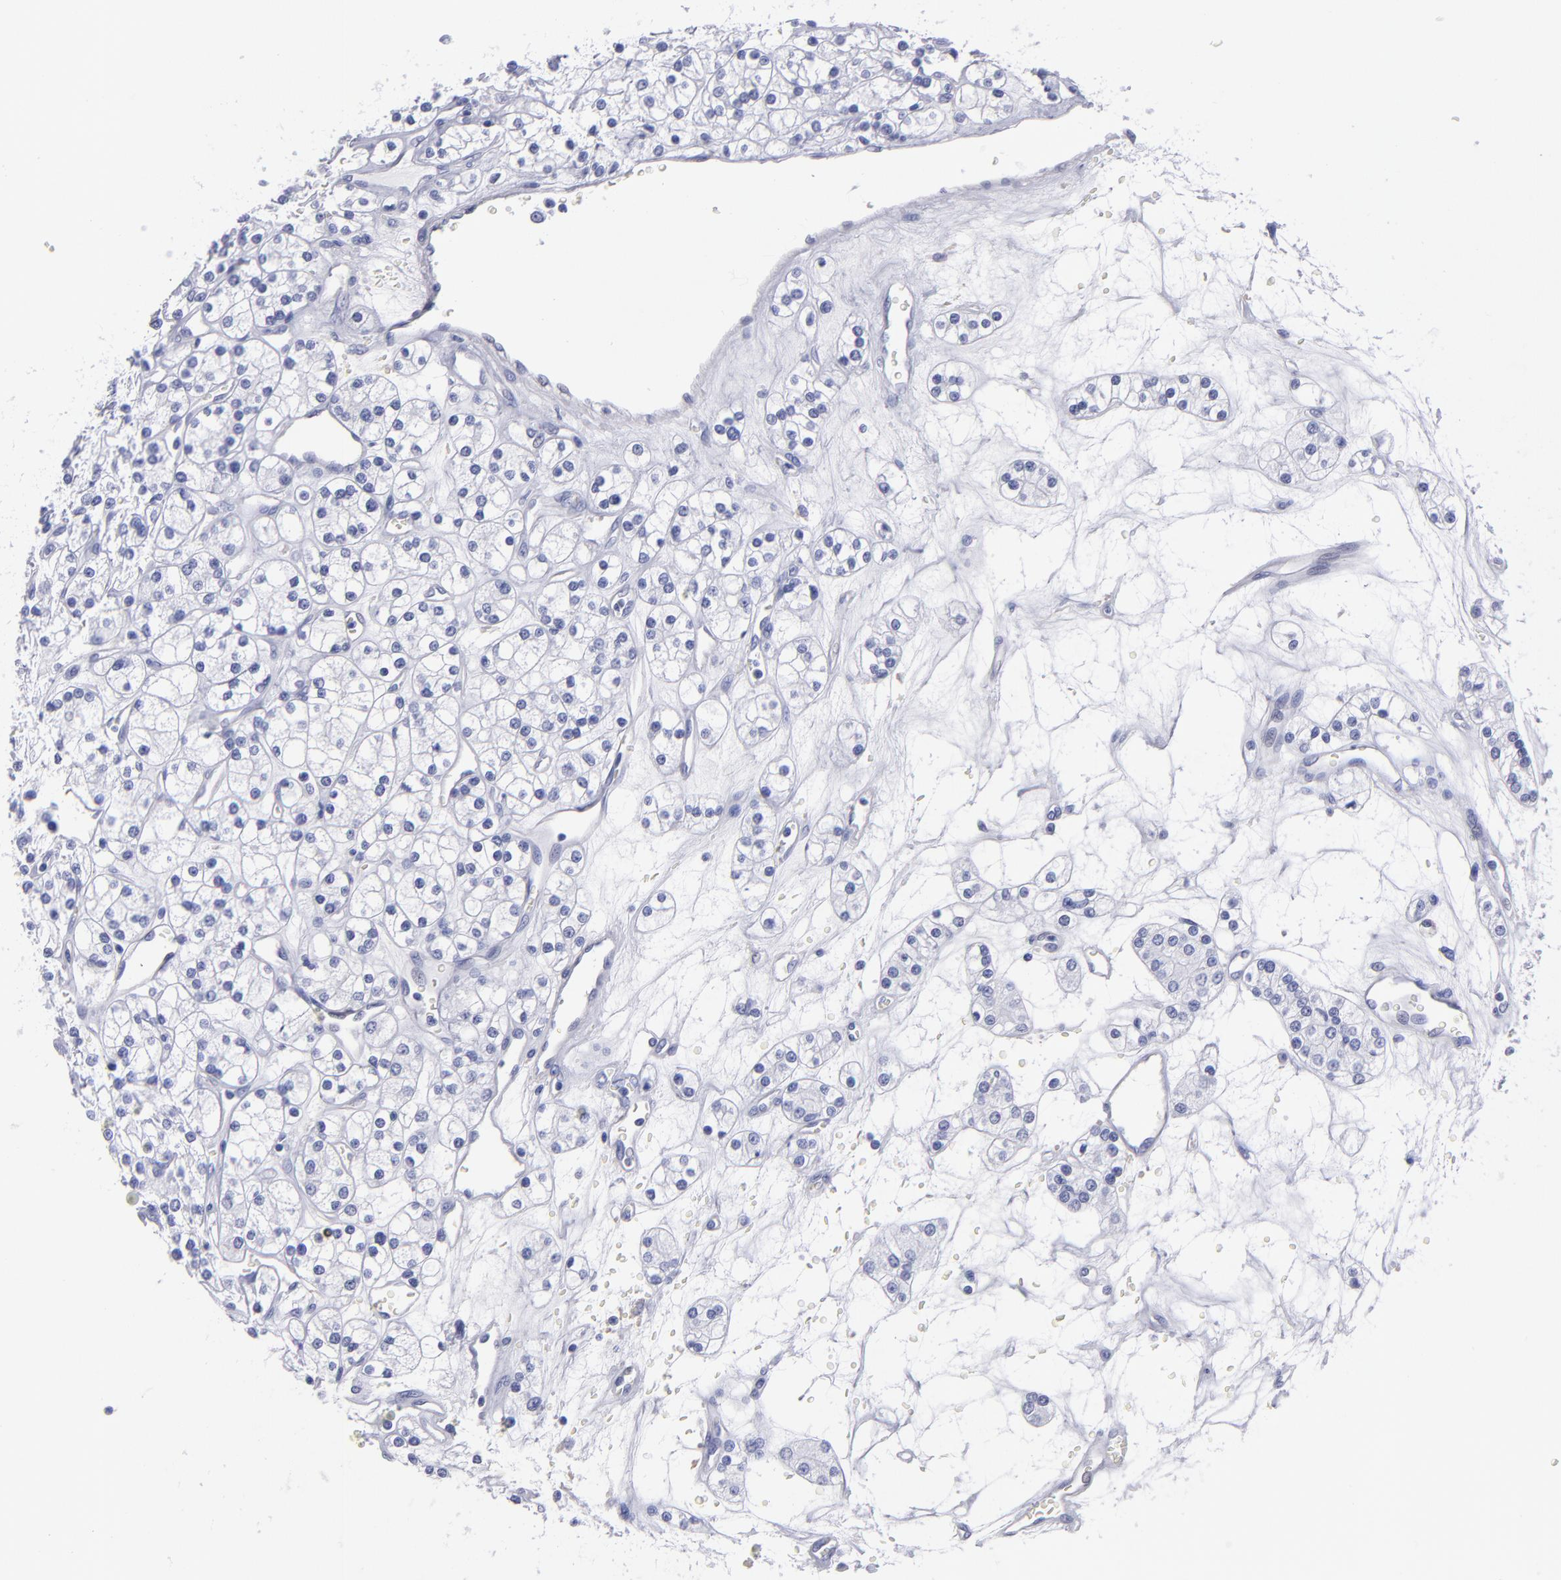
{"staining": {"intensity": "negative", "quantity": "none", "location": "none"}, "tissue": "renal cancer", "cell_type": "Tumor cells", "image_type": "cancer", "snomed": [{"axis": "morphology", "description": "Adenocarcinoma, NOS"}, {"axis": "topography", "description": "Kidney"}], "caption": "This is a micrograph of immunohistochemistry (IHC) staining of renal cancer (adenocarcinoma), which shows no staining in tumor cells.", "gene": "MB", "patient": {"sex": "female", "age": 62}}